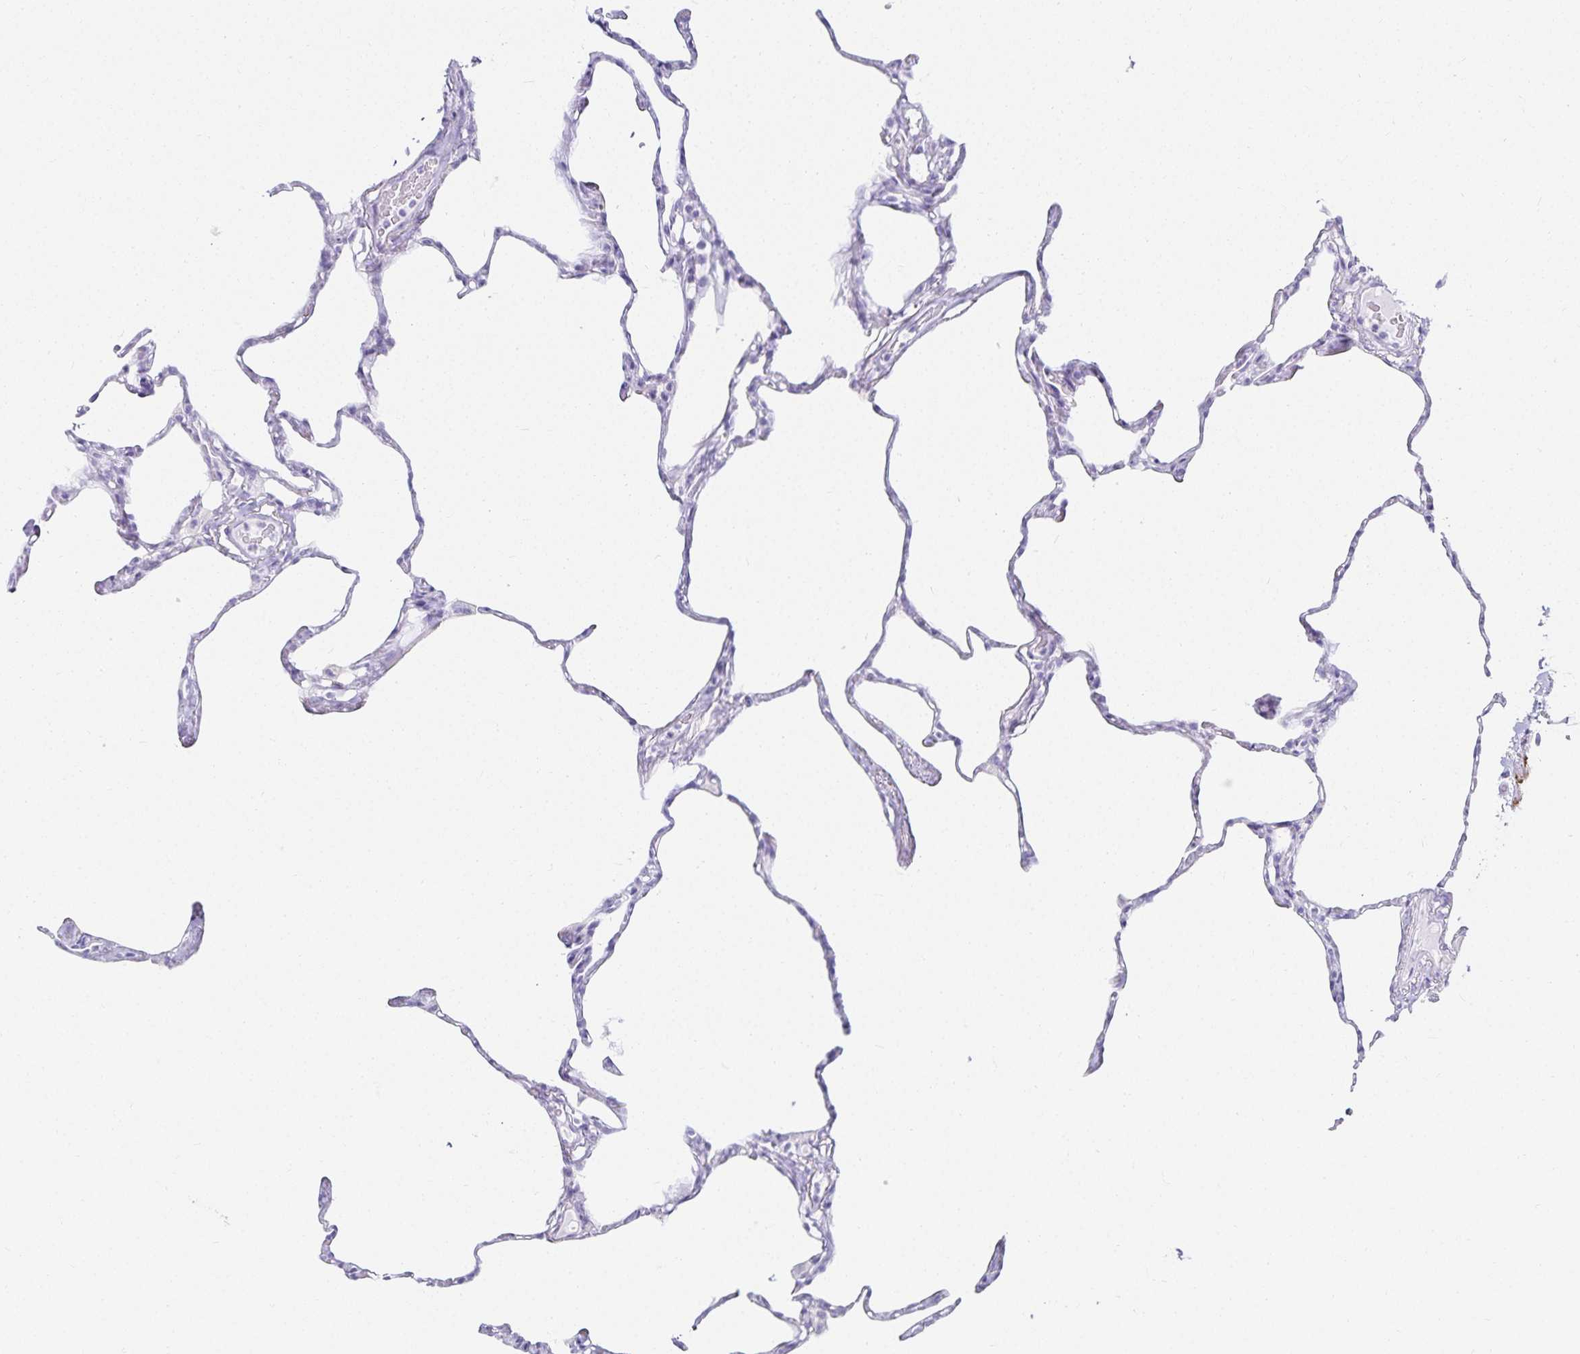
{"staining": {"intensity": "negative", "quantity": "none", "location": "none"}, "tissue": "lung", "cell_type": "Alveolar cells", "image_type": "normal", "snomed": [{"axis": "morphology", "description": "Normal tissue, NOS"}, {"axis": "topography", "description": "Lung"}], "caption": "This is a image of immunohistochemistry (IHC) staining of benign lung, which shows no positivity in alveolar cells.", "gene": "GP2", "patient": {"sex": "male", "age": 65}}